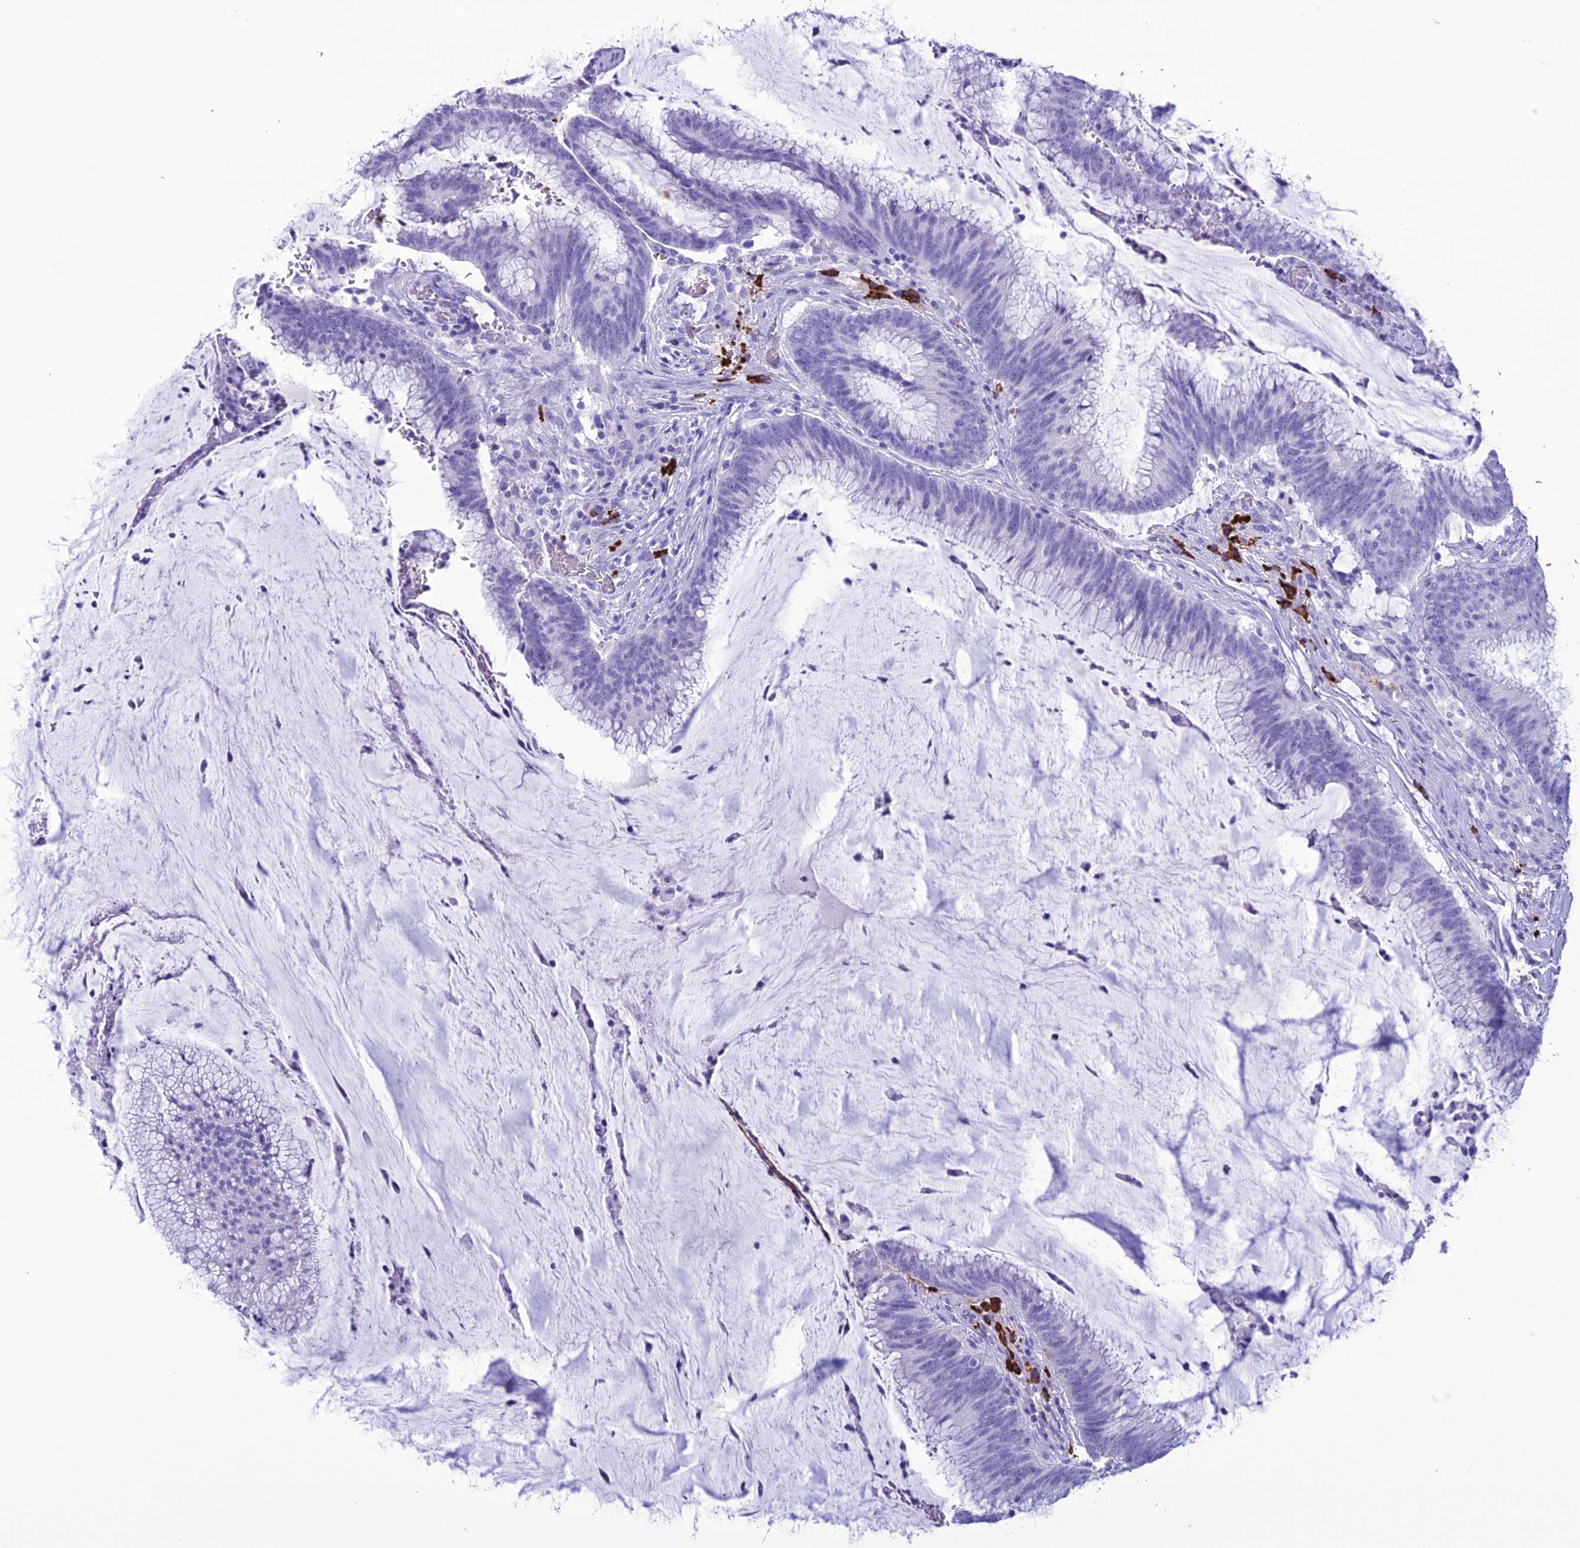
{"staining": {"intensity": "negative", "quantity": "none", "location": "none"}, "tissue": "colorectal cancer", "cell_type": "Tumor cells", "image_type": "cancer", "snomed": [{"axis": "morphology", "description": "Adenocarcinoma, NOS"}, {"axis": "topography", "description": "Rectum"}], "caption": "Immunohistochemical staining of adenocarcinoma (colorectal) reveals no significant positivity in tumor cells. Brightfield microscopy of IHC stained with DAB (3,3'-diaminobenzidine) (brown) and hematoxylin (blue), captured at high magnification.", "gene": "MZB1", "patient": {"sex": "female", "age": 77}}